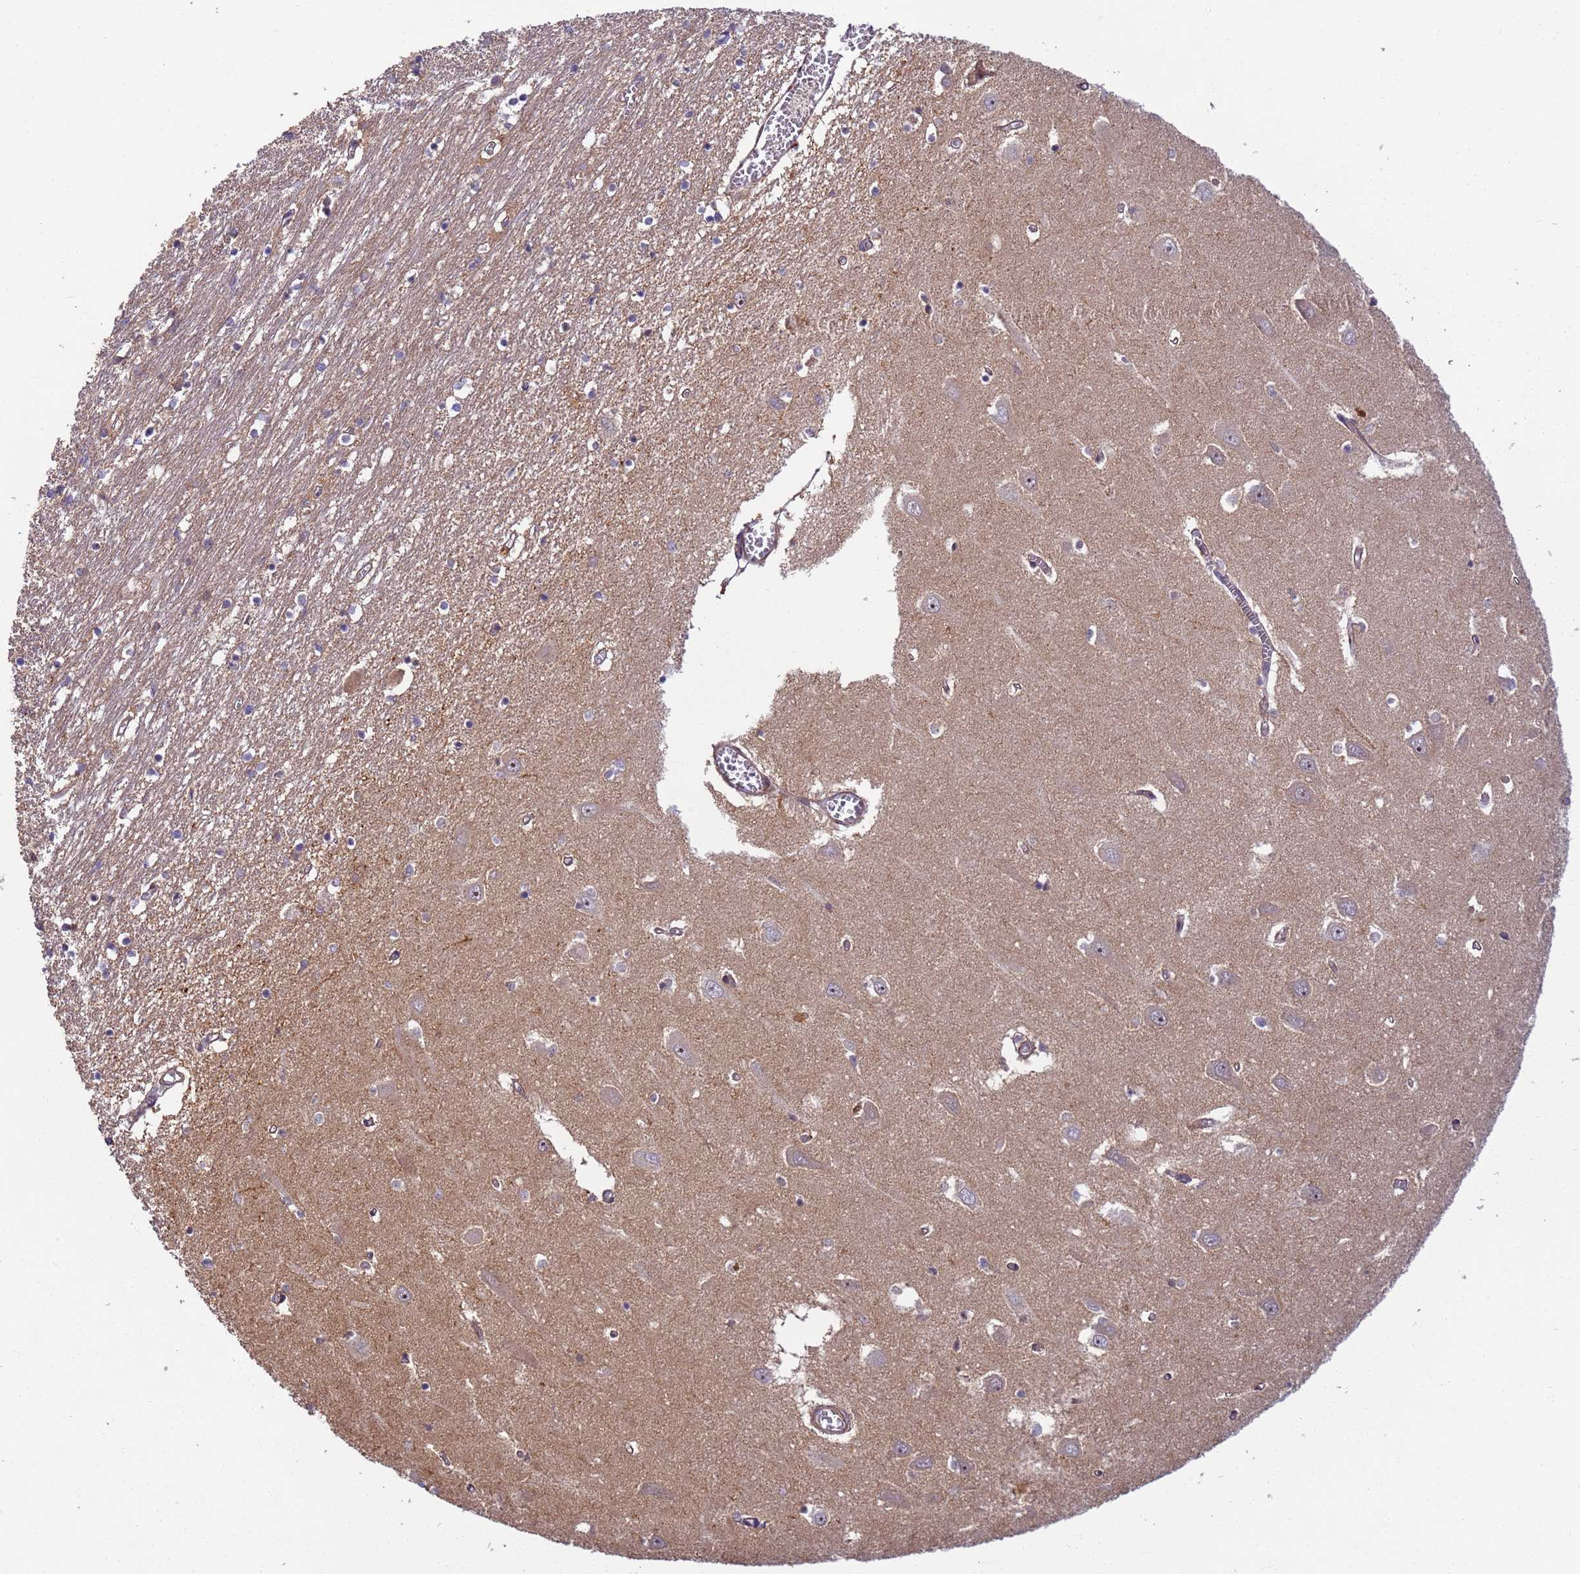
{"staining": {"intensity": "weak", "quantity": "25%-75%", "location": "cytoplasmic/membranous"}, "tissue": "hippocampus", "cell_type": "Glial cells", "image_type": "normal", "snomed": [{"axis": "morphology", "description": "Normal tissue, NOS"}, {"axis": "topography", "description": "Hippocampus"}], "caption": "The histopathology image demonstrates staining of unremarkable hippocampus, revealing weak cytoplasmic/membranous protein positivity (brown color) within glial cells. Using DAB (3,3'-diaminobenzidine) (brown) and hematoxylin (blue) stains, captured at high magnification using brightfield microscopy.", "gene": "RAPGEF3", "patient": {"sex": "male", "age": 70}}